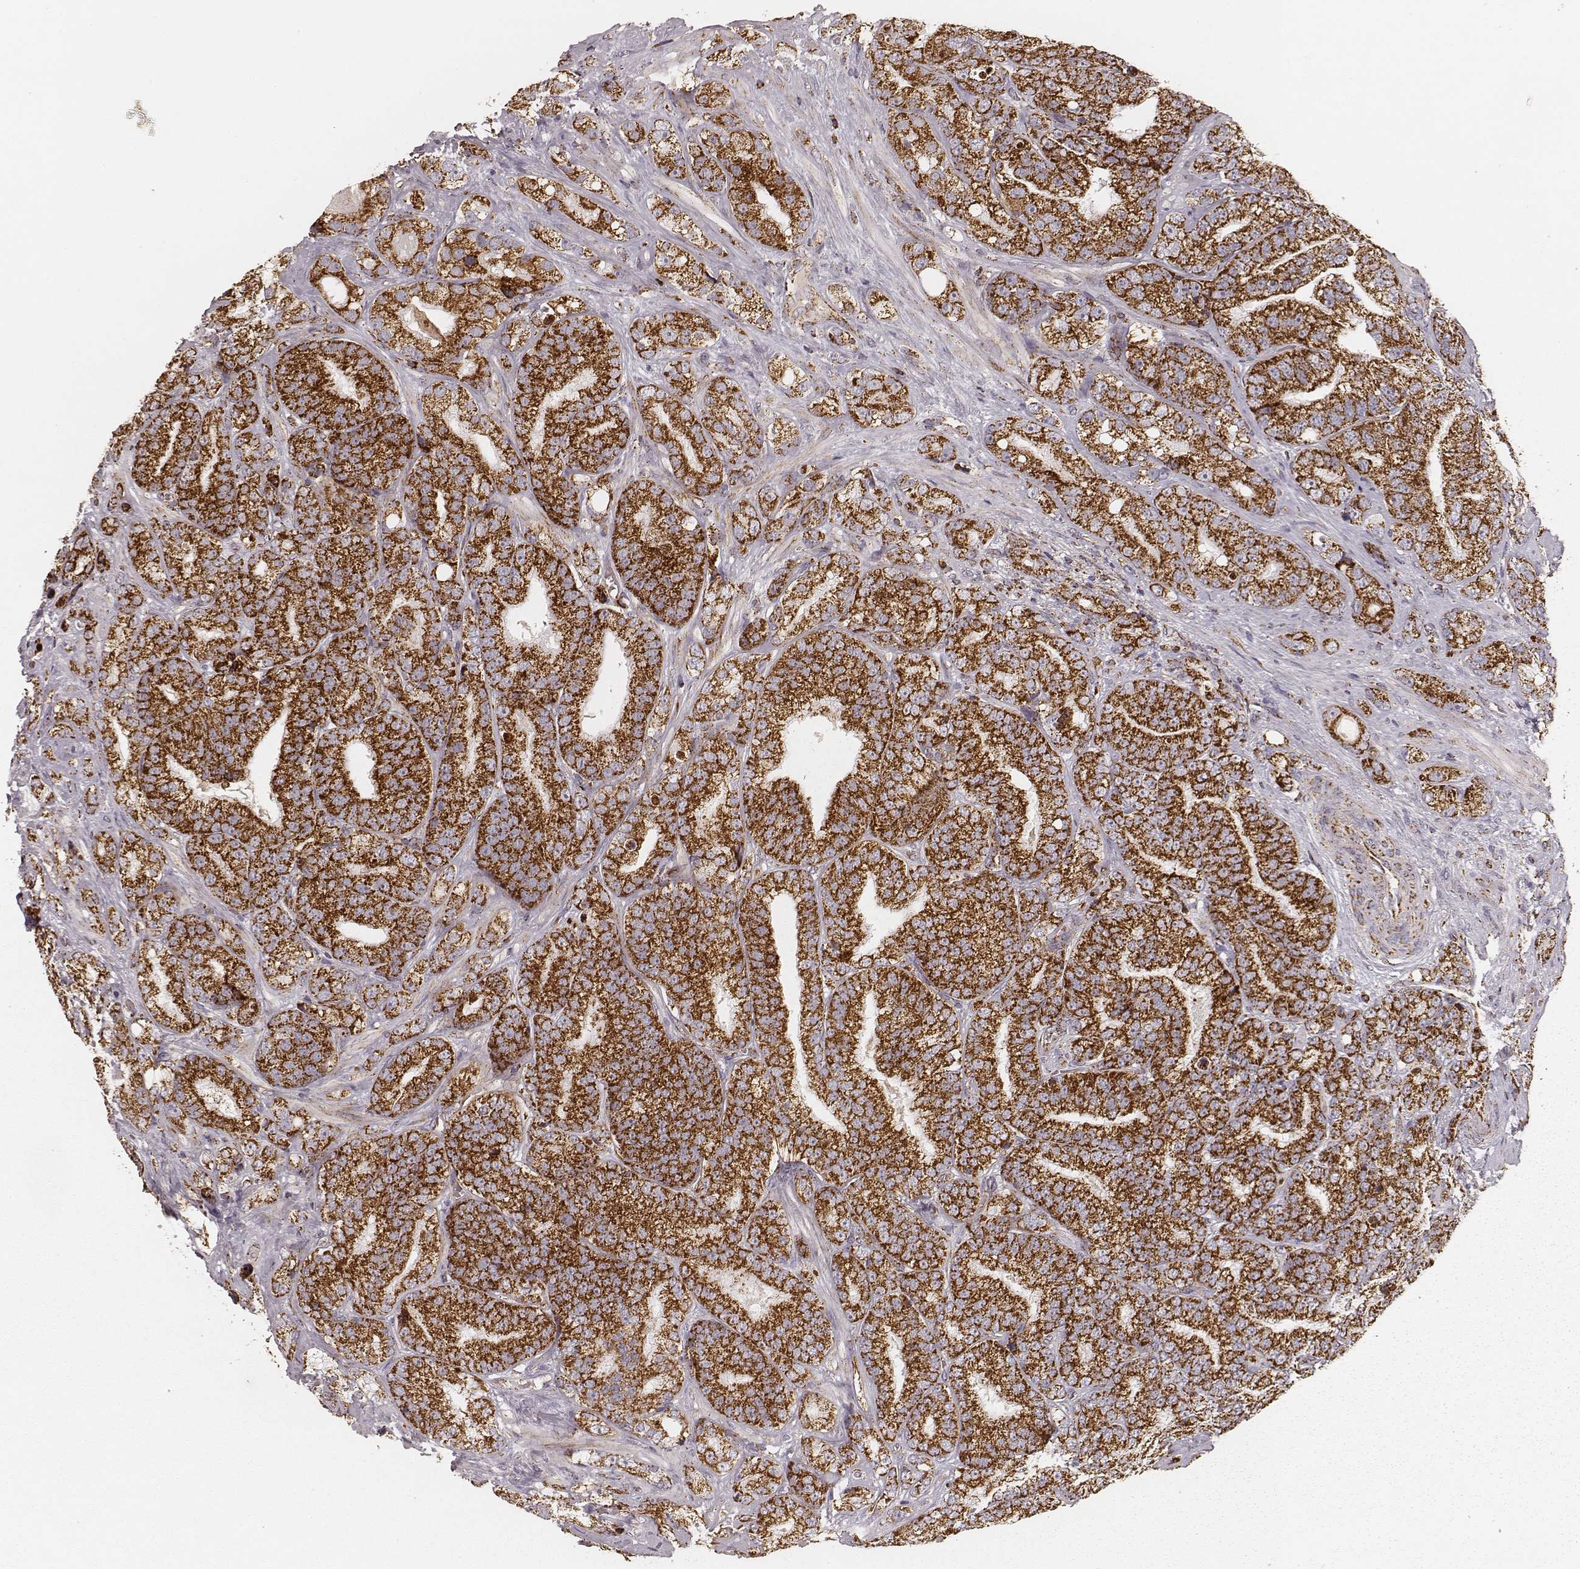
{"staining": {"intensity": "strong", "quantity": ">75%", "location": "cytoplasmic/membranous"}, "tissue": "prostate cancer", "cell_type": "Tumor cells", "image_type": "cancer", "snomed": [{"axis": "morphology", "description": "Adenocarcinoma, NOS"}, {"axis": "topography", "description": "Prostate"}], "caption": "IHC of human prostate cancer exhibits high levels of strong cytoplasmic/membranous expression in about >75% of tumor cells. Using DAB (brown) and hematoxylin (blue) stains, captured at high magnification using brightfield microscopy.", "gene": "CS", "patient": {"sex": "male", "age": 63}}